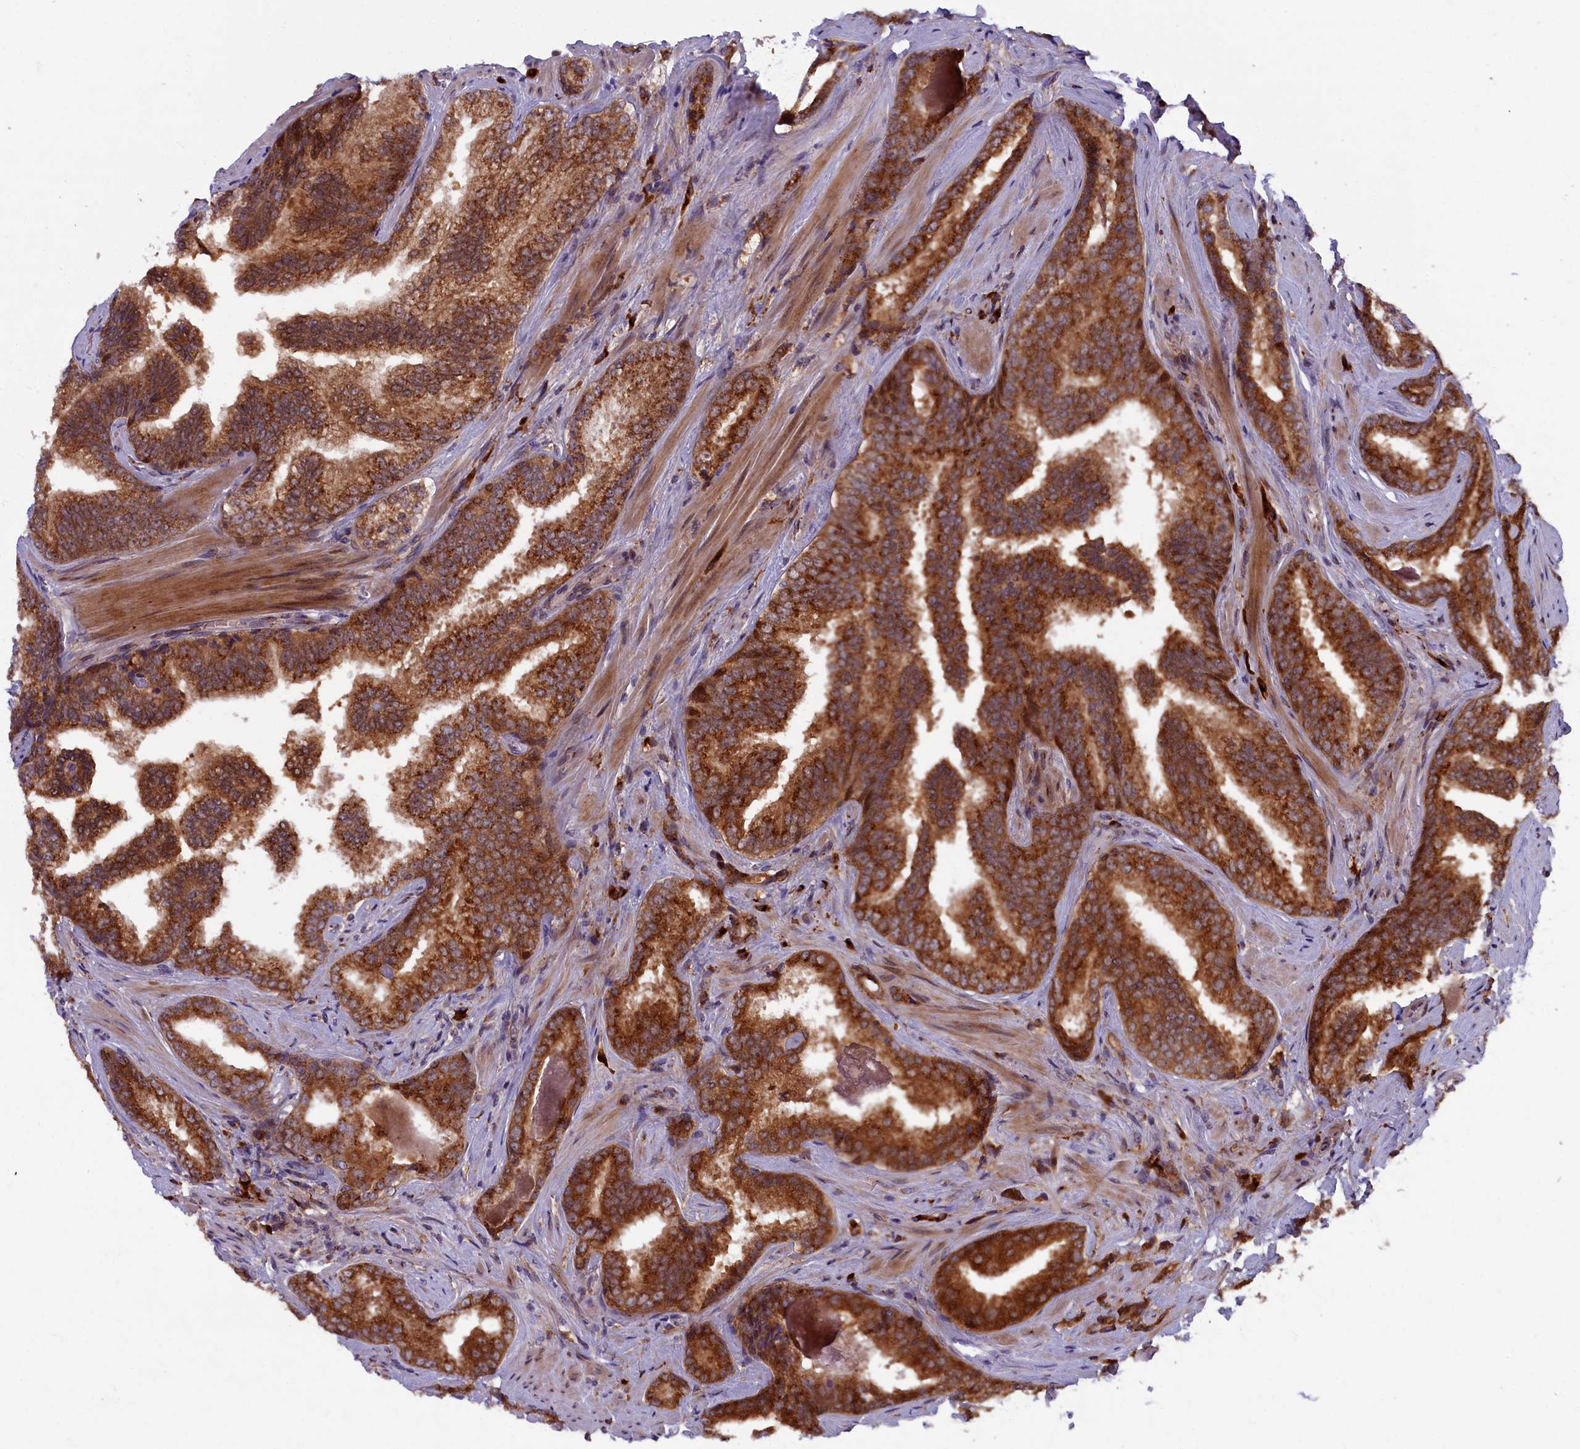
{"staining": {"intensity": "strong", "quantity": ">75%", "location": "cytoplasmic/membranous"}, "tissue": "prostate cancer", "cell_type": "Tumor cells", "image_type": "cancer", "snomed": [{"axis": "morphology", "description": "Adenocarcinoma, High grade"}, {"axis": "topography", "description": "Prostate"}], "caption": "The immunohistochemical stain highlights strong cytoplasmic/membranous staining in tumor cells of prostate cancer tissue.", "gene": "BLVRB", "patient": {"sex": "male", "age": 63}}